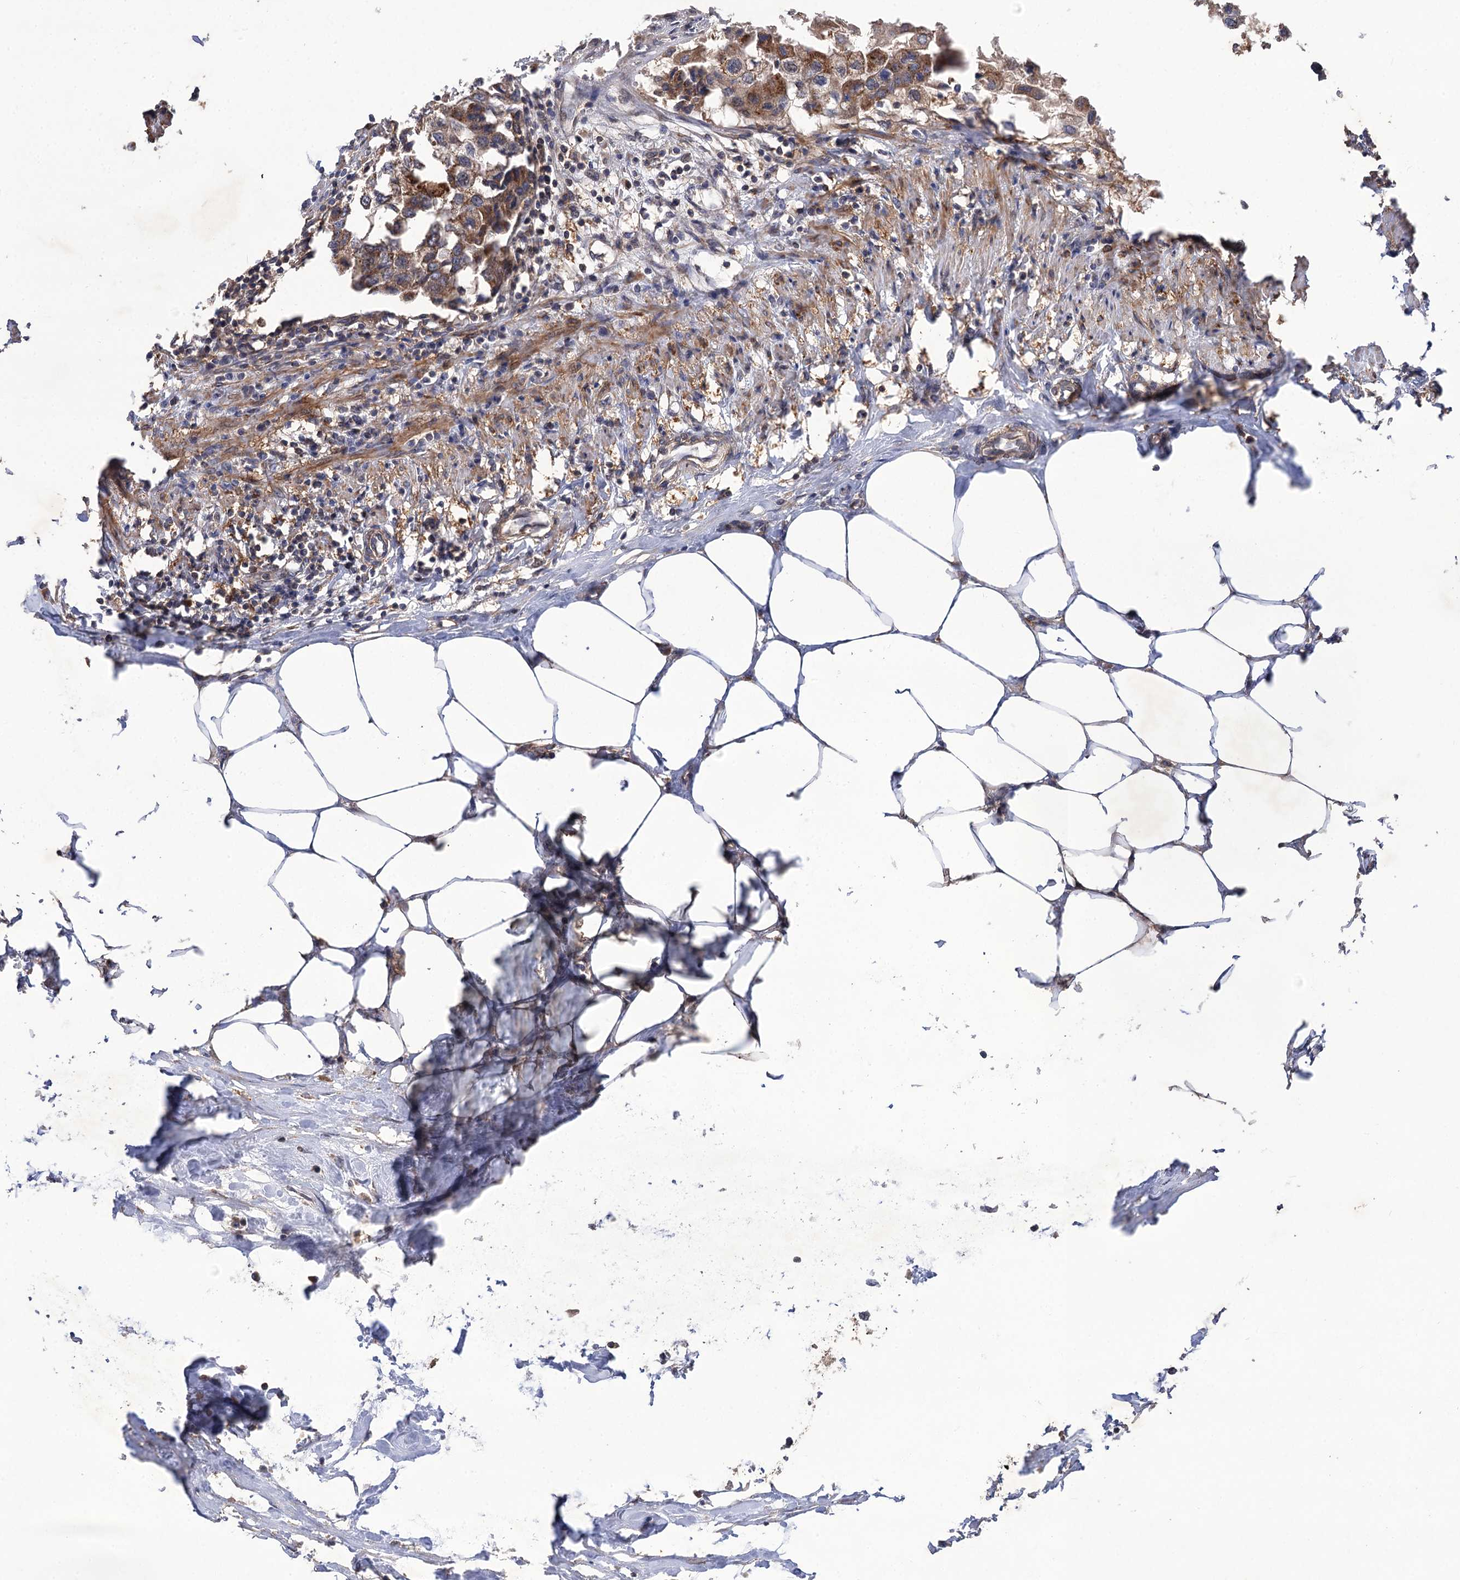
{"staining": {"intensity": "moderate", "quantity": ">75%", "location": "cytoplasmic/membranous"}, "tissue": "urothelial cancer", "cell_type": "Tumor cells", "image_type": "cancer", "snomed": [{"axis": "morphology", "description": "Urothelial carcinoma, High grade"}, {"axis": "topography", "description": "Urinary bladder"}], "caption": "A brown stain labels moderate cytoplasmic/membranous positivity of a protein in human high-grade urothelial carcinoma tumor cells.", "gene": "FBXW8", "patient": {"sex": "male", "age": 64}}